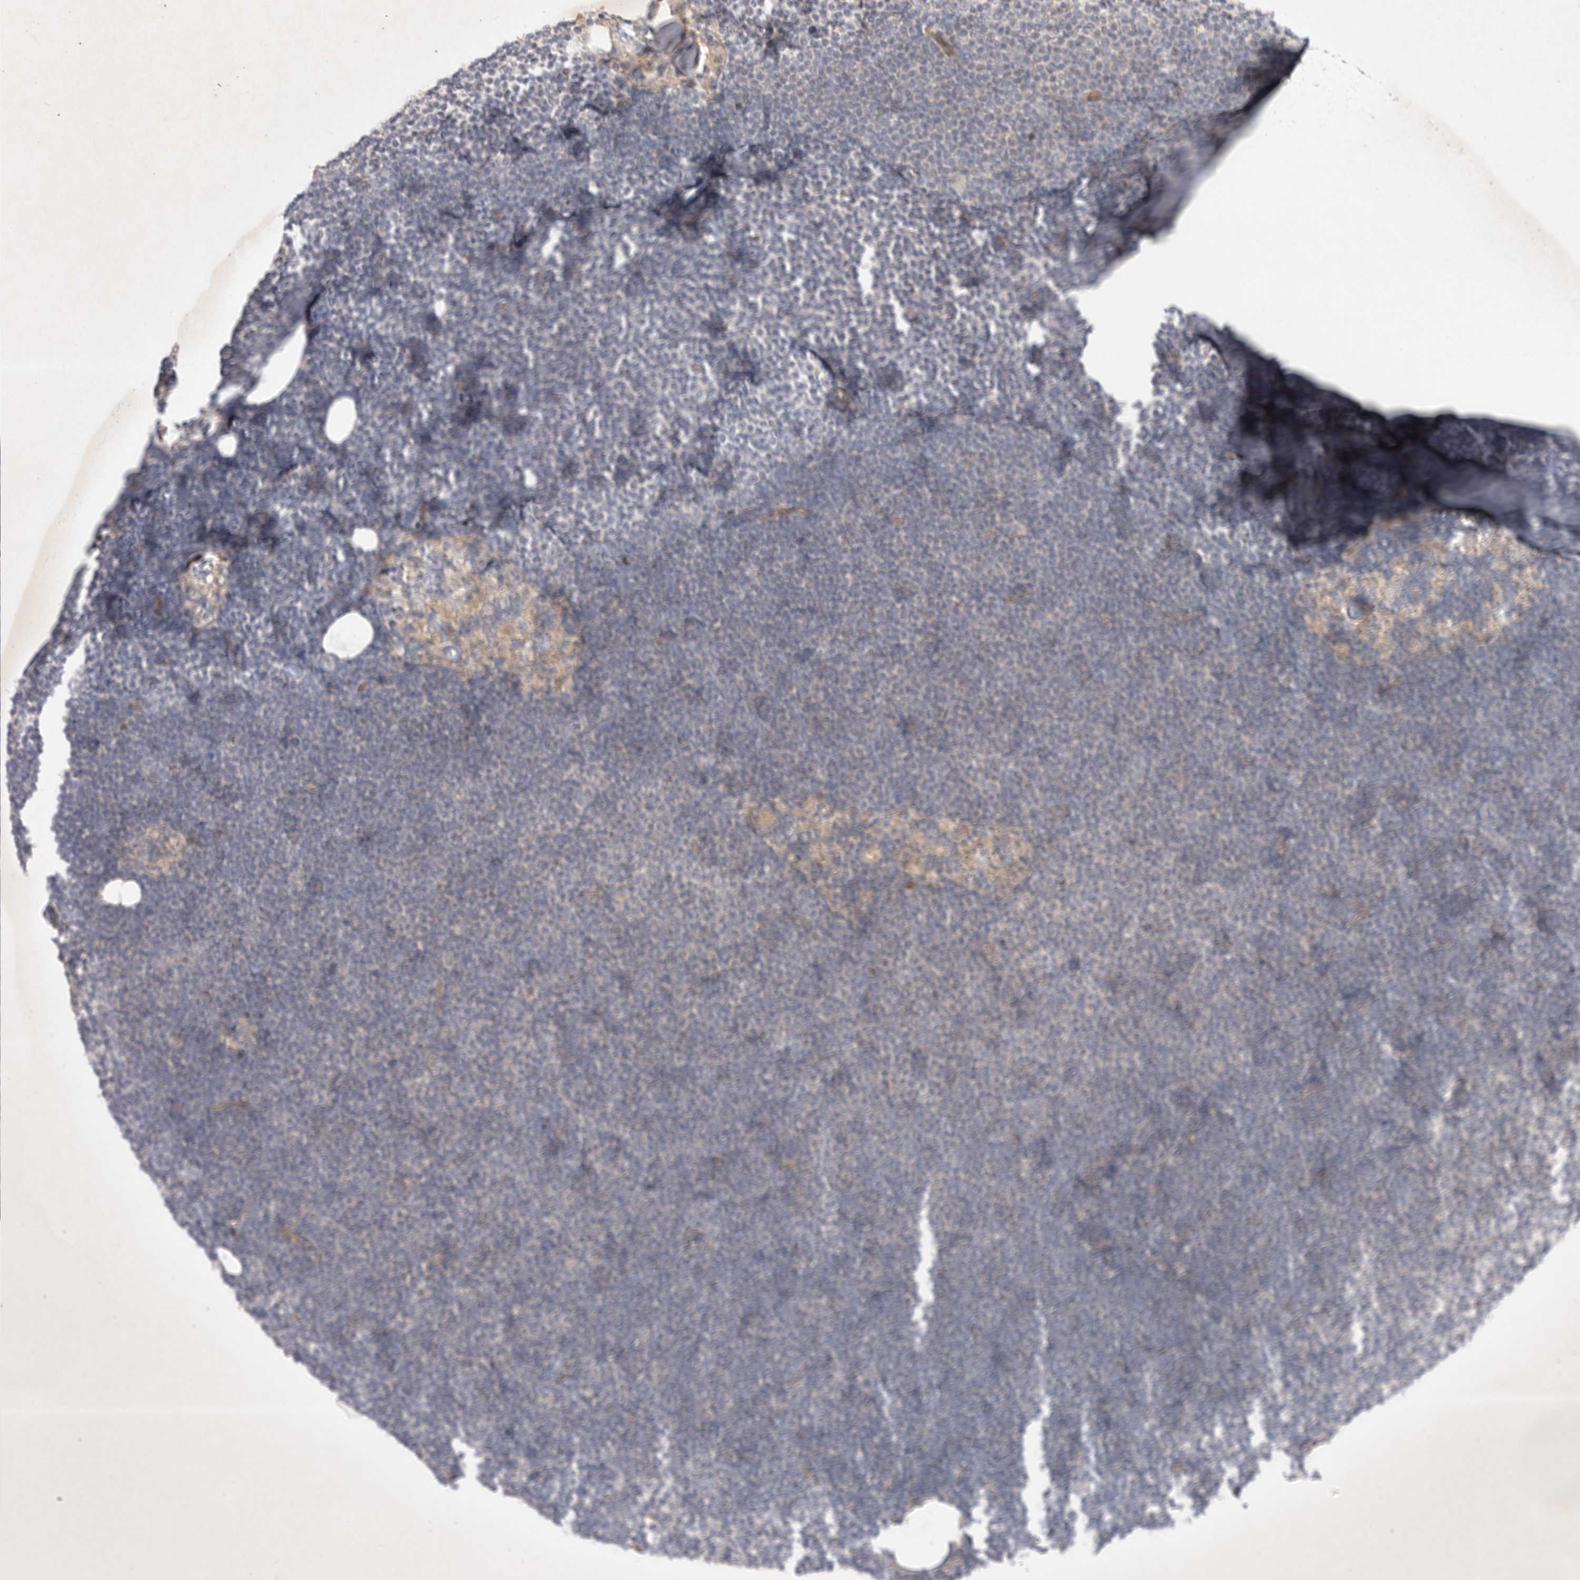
{"staining": {"intensity": "negative", "quantity": "none", "location": "none"}, "tissue": "lymphoma", "cell_type": "Tumor cells", "image_type": "cancer", "snomed": [{"axis": "morphology", "description": "Malignant lymphoma, non-Hodgkin's type, Low grade"}, {"axis": "topography", "description": "Lymph node"}], "caption": "Immunohistochemical staining of human lymphoma demonstrates no significant positivity in tumor cells. Brightfield microscopy of IHC stained with DAB (3,3'-diaminobenzidine) (brown) and hematoxylin (blue), captured at high magnification.", "gene": "PTPDC1", "patient": {"sex": "female", "age": 53}}